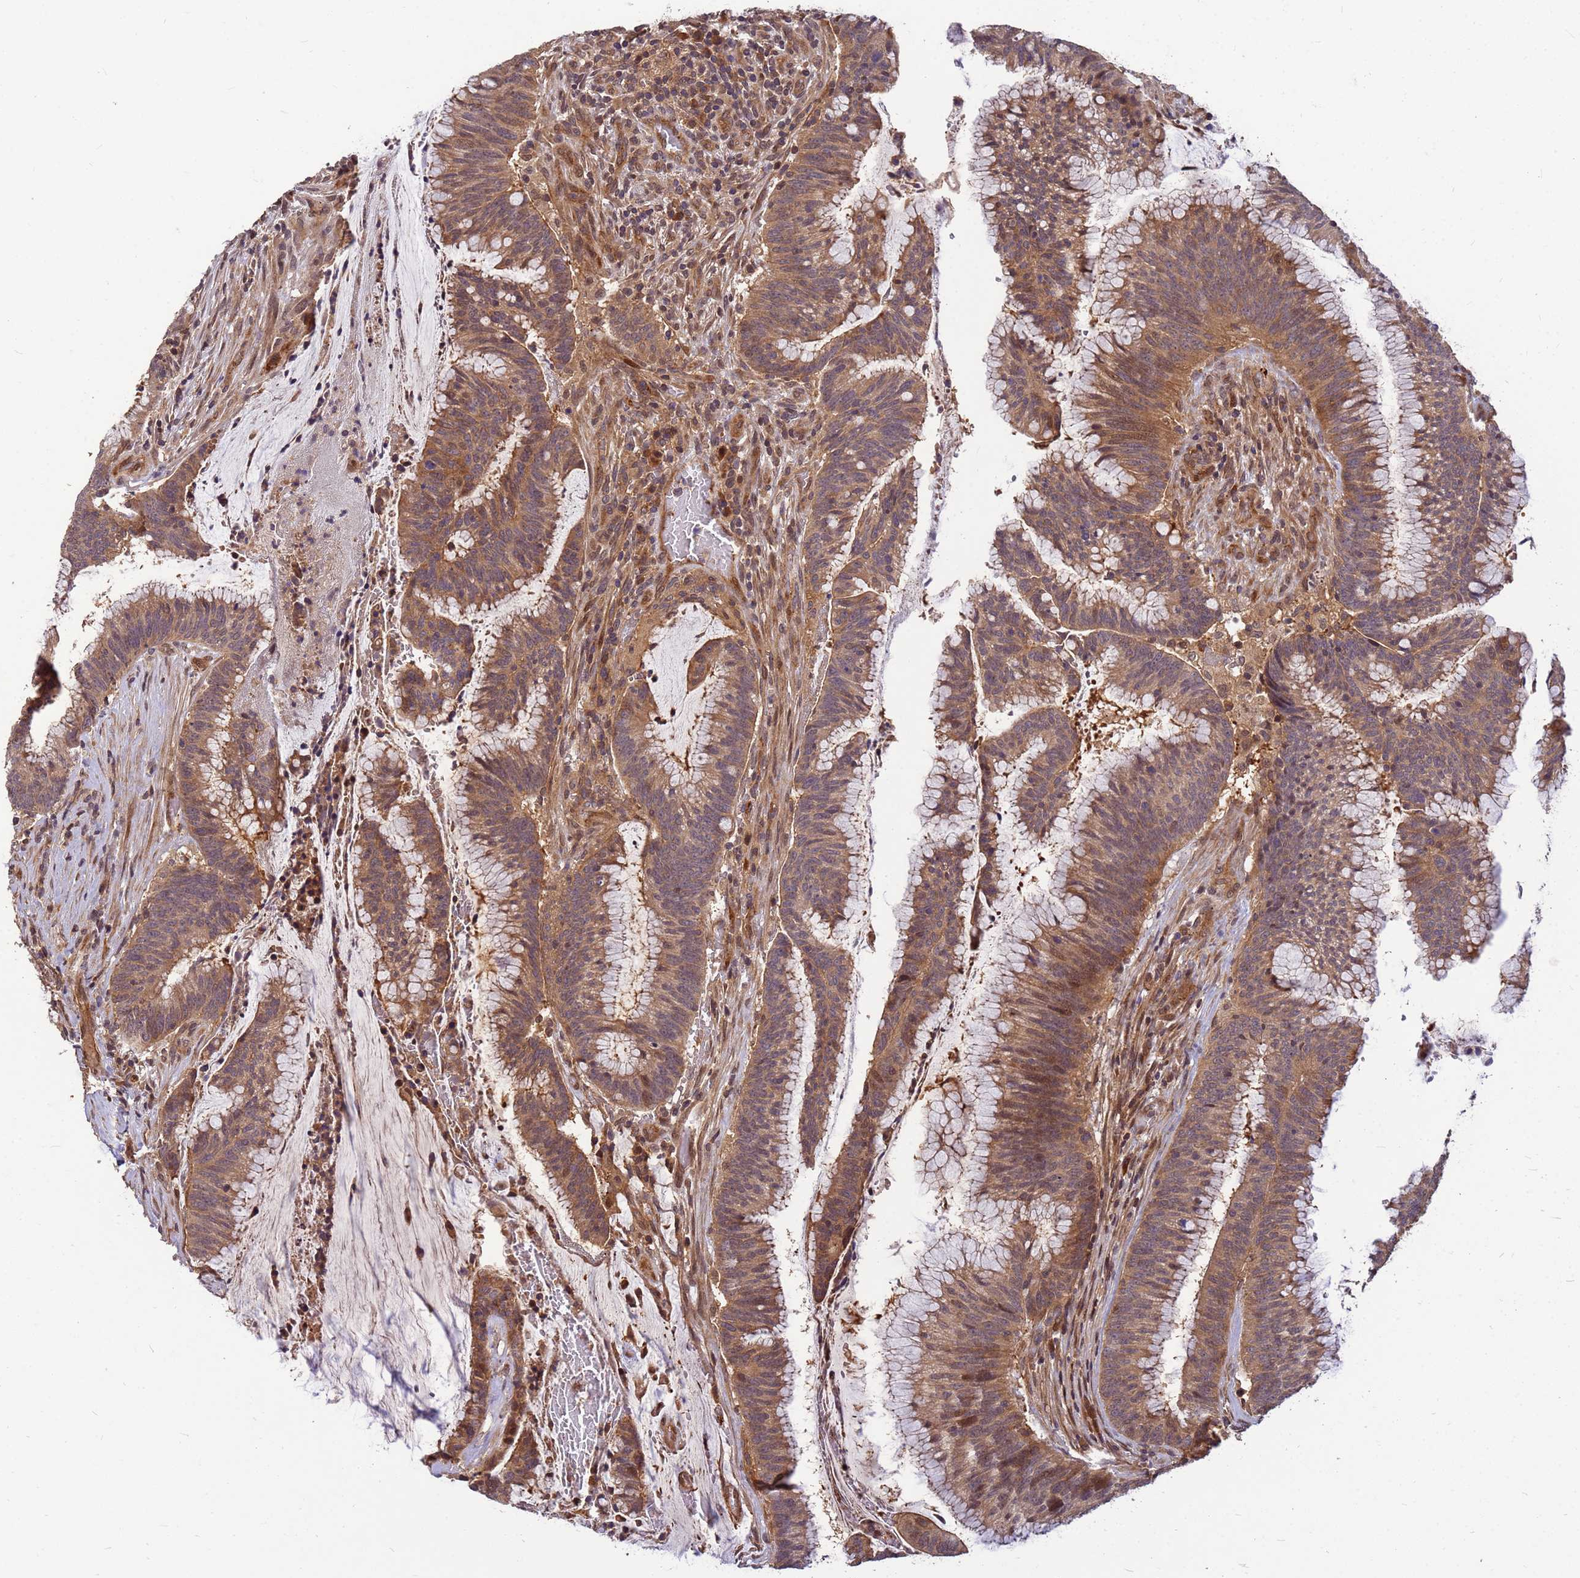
{"staining": {"intensity": "moderate", "quantity": ">75%", "location": "cytoplasmic/membranous"}, "tissue": "colorectal cancer", "cell_type": "Tumor cells", "image_type": "cancer", "snomed": [{"axis": "morphology", "description": "Adenocarcinoma, NOS"}, {"axis": "topography", "description": "Rectum"}], "caption": "Immunohistochemistry histopathology image of human colorectal cancer stained for a protein (brown), which displays medium levels of moderate cytoplasmic/membranous staining in approximately >75% of tumor cells.", "gene": "DUS4L", "patient": {"sex": "female", "age": 77}}